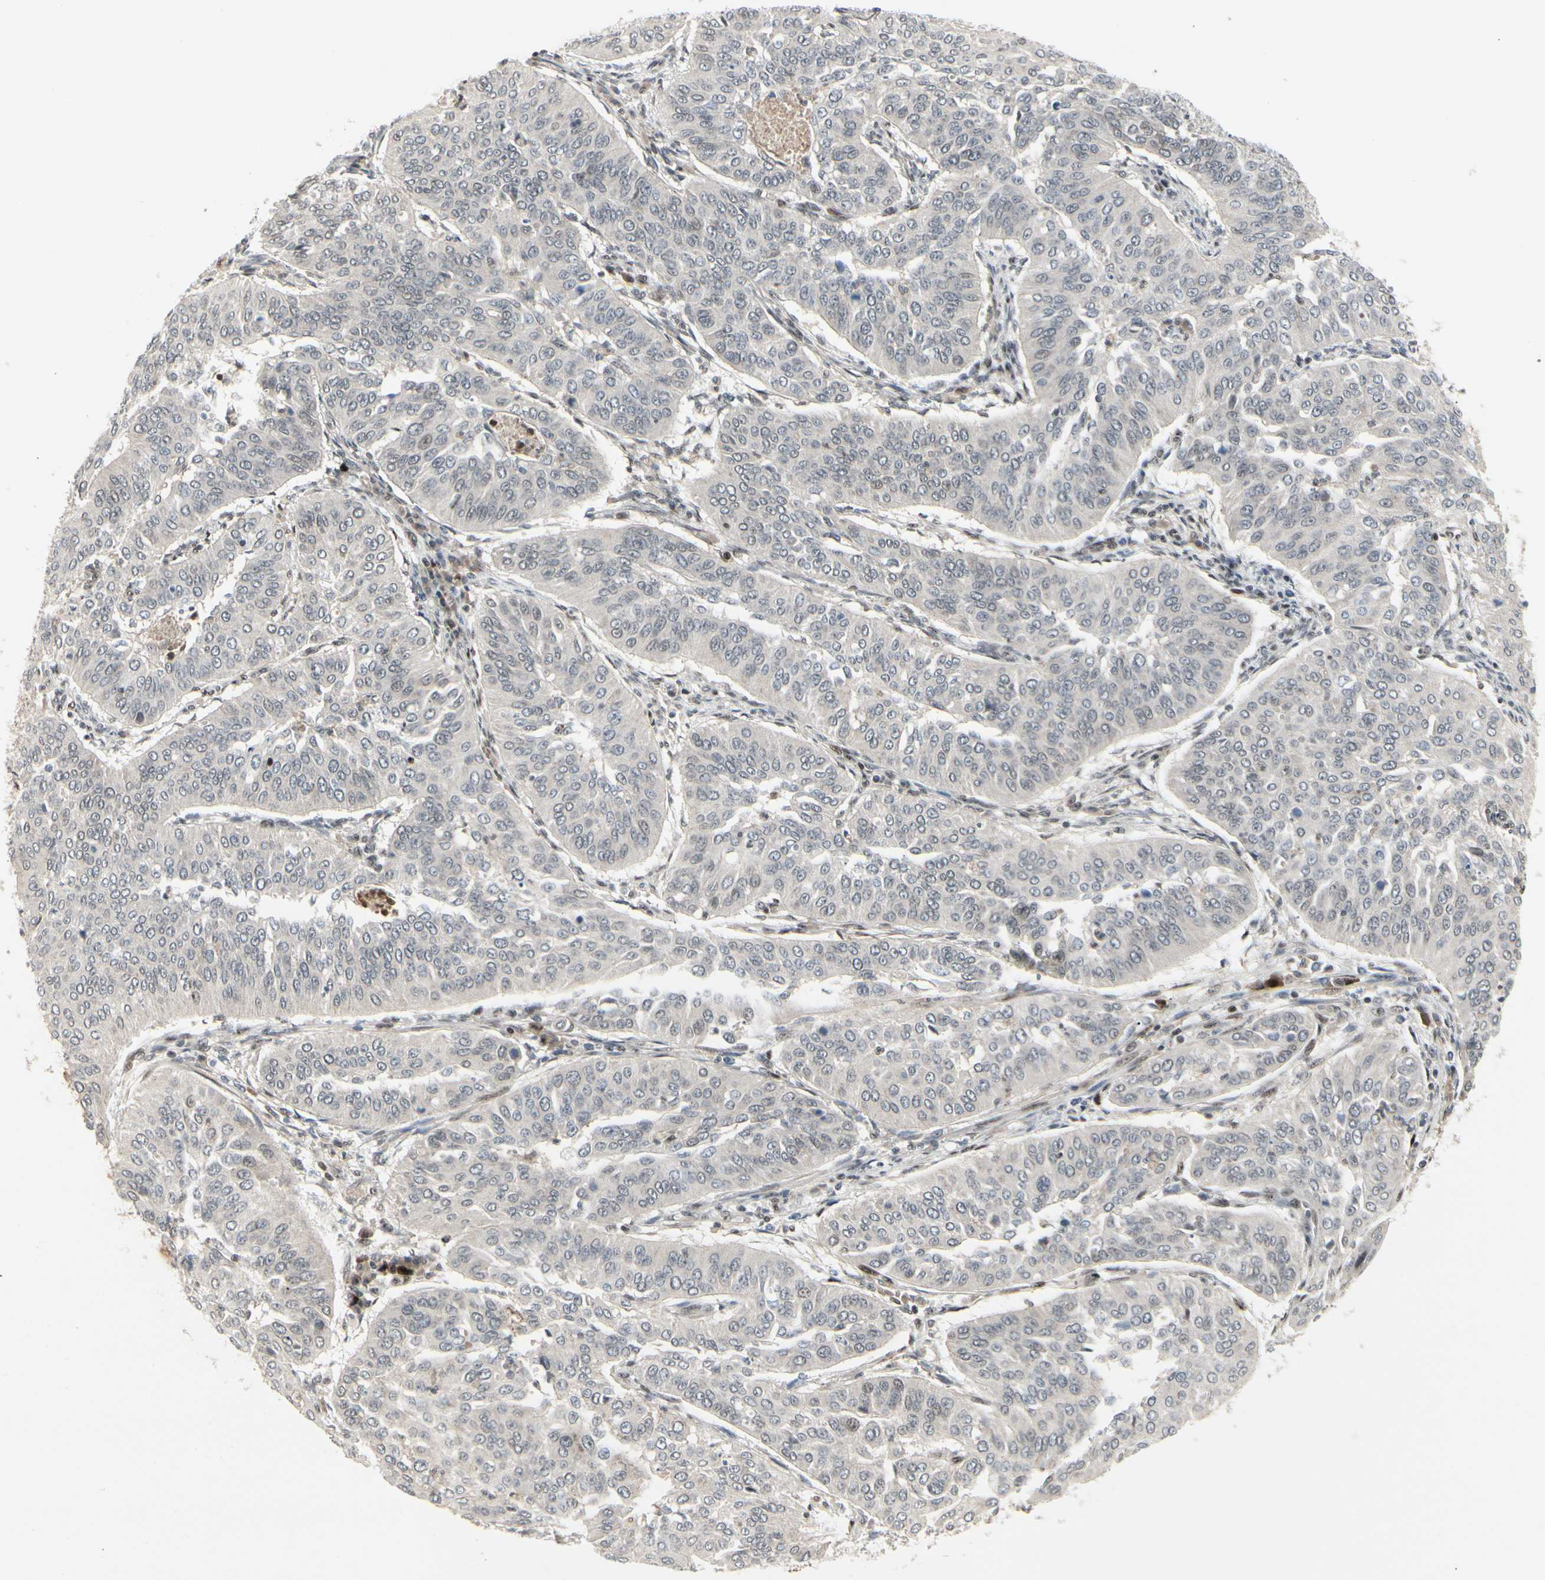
{"staining": {"intensity": "negative", "quantity": "none", "location": "none"}, "tissue": "cervical cancer", "cell_type": "Tumor cells", "image_type": "cancer", "snomed": [{"axis": "morphology", "description": "Normal tissue, NOS"}, {"axis": "morphology", "description": "Squamous cell carcinoma, NOS"}, {"axis": "topography", "description": "Cervix"}], "caption": "A photomicrograph of squamous cell carcinoma (cervical) stained for a protein reveals no brown staining in tumor cells.", "gene": "FOXJ2", "patient": {"sex": "female", "age": 39}}